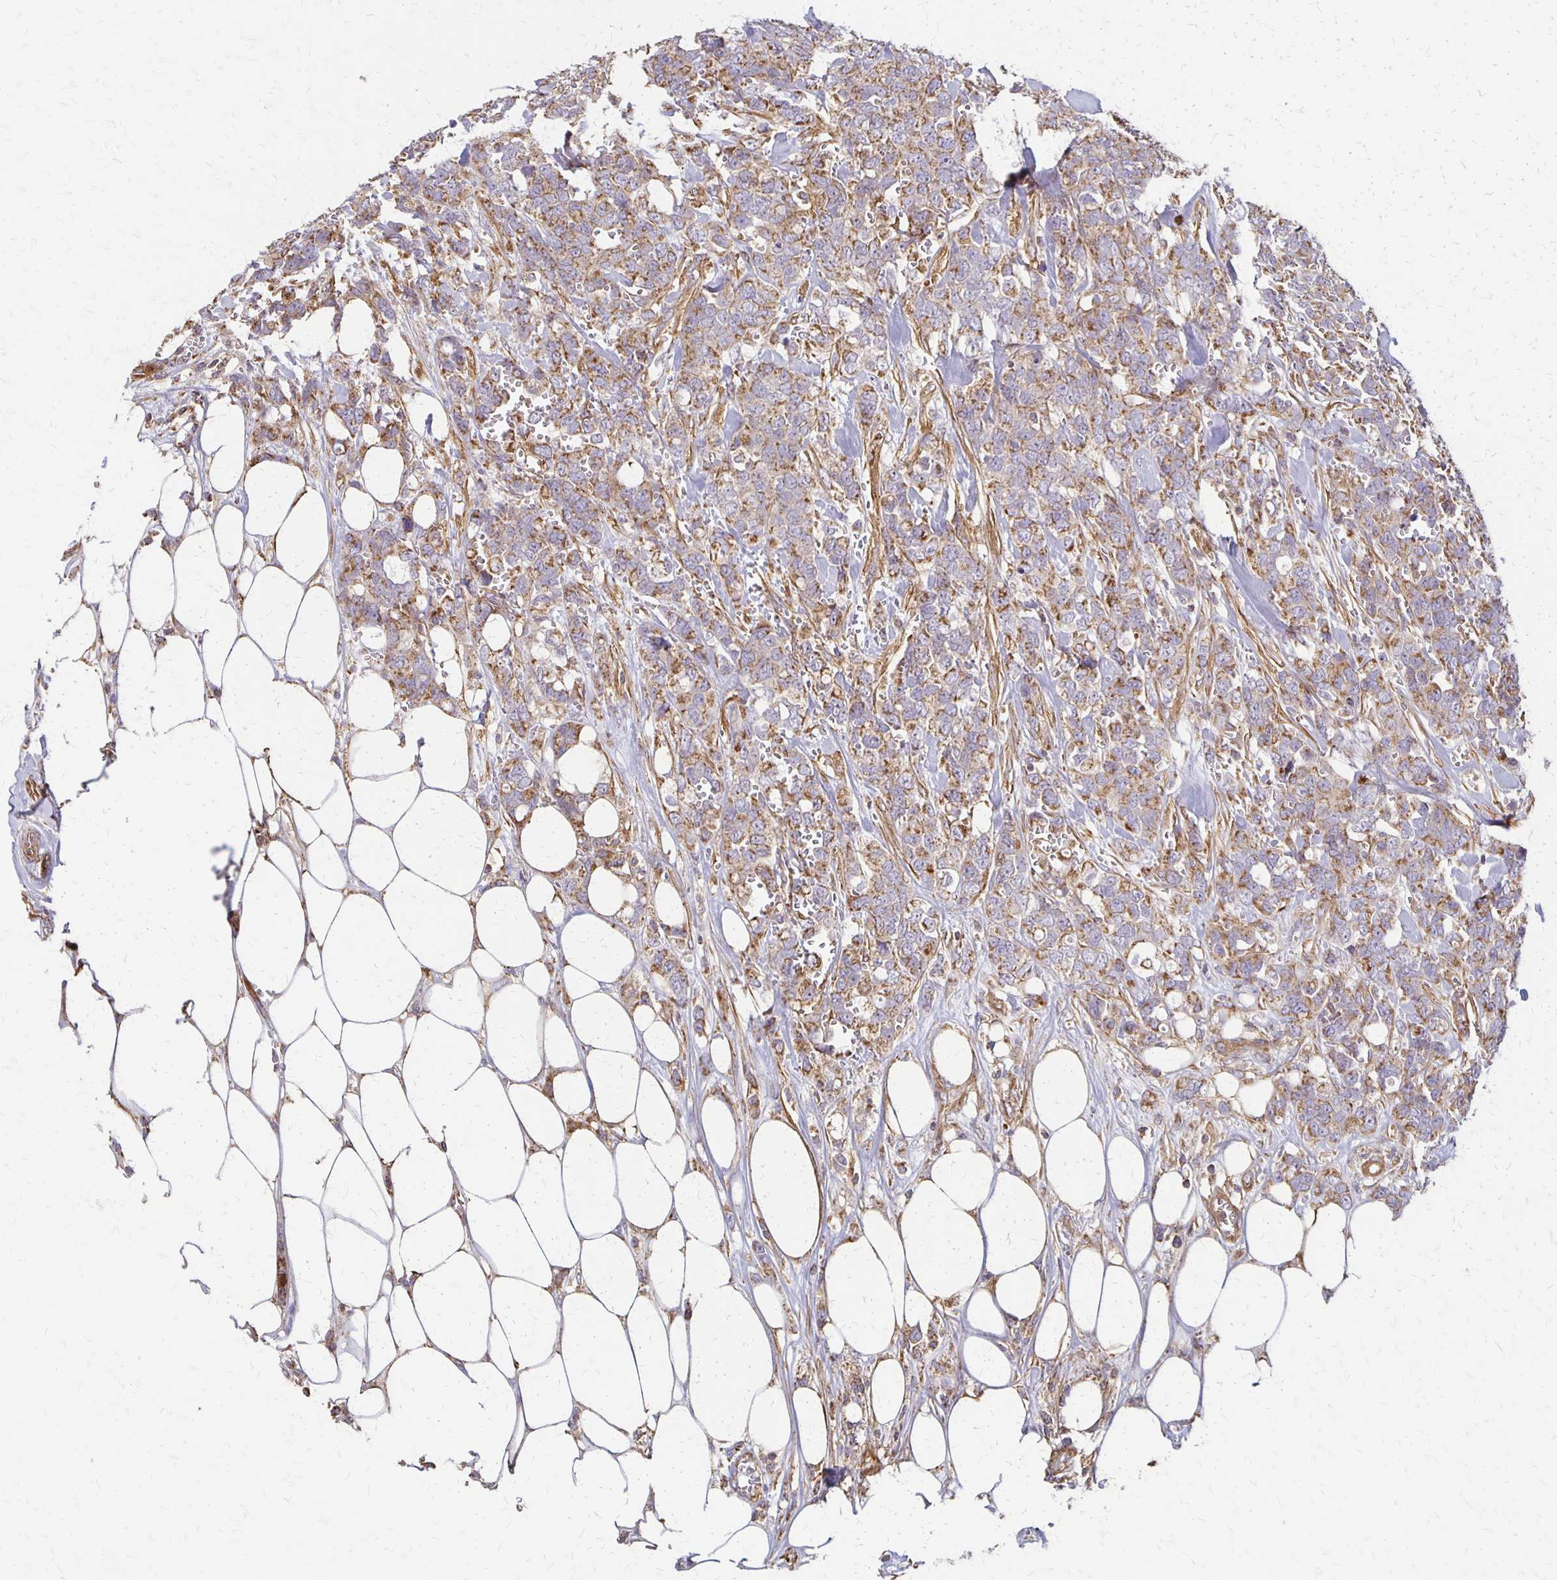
{"staining": {"intensity": "weak", "quantity": "25%-75%", "location": "cytoplasmic/membranous"}, "tissue": "breast cancer", "cell_type": "Tumor cells", "image_type": "cancer", "snomed": [{"axis": "morphology", "description": "Lobular carcinoma"}, {"axis": "topography", "description": "Breast"}], "caption": "Immunohistochemical staining of breast lobular carcinoma displays weak cytoplasmic/membranous protein positivity in approximately 25%-75% of tumor cells. (DAB = brown stain, brightfield microscopy at high magnification).", "gene": "EIF4EBP2", "patient": {"sex": "female", "age": 91}}